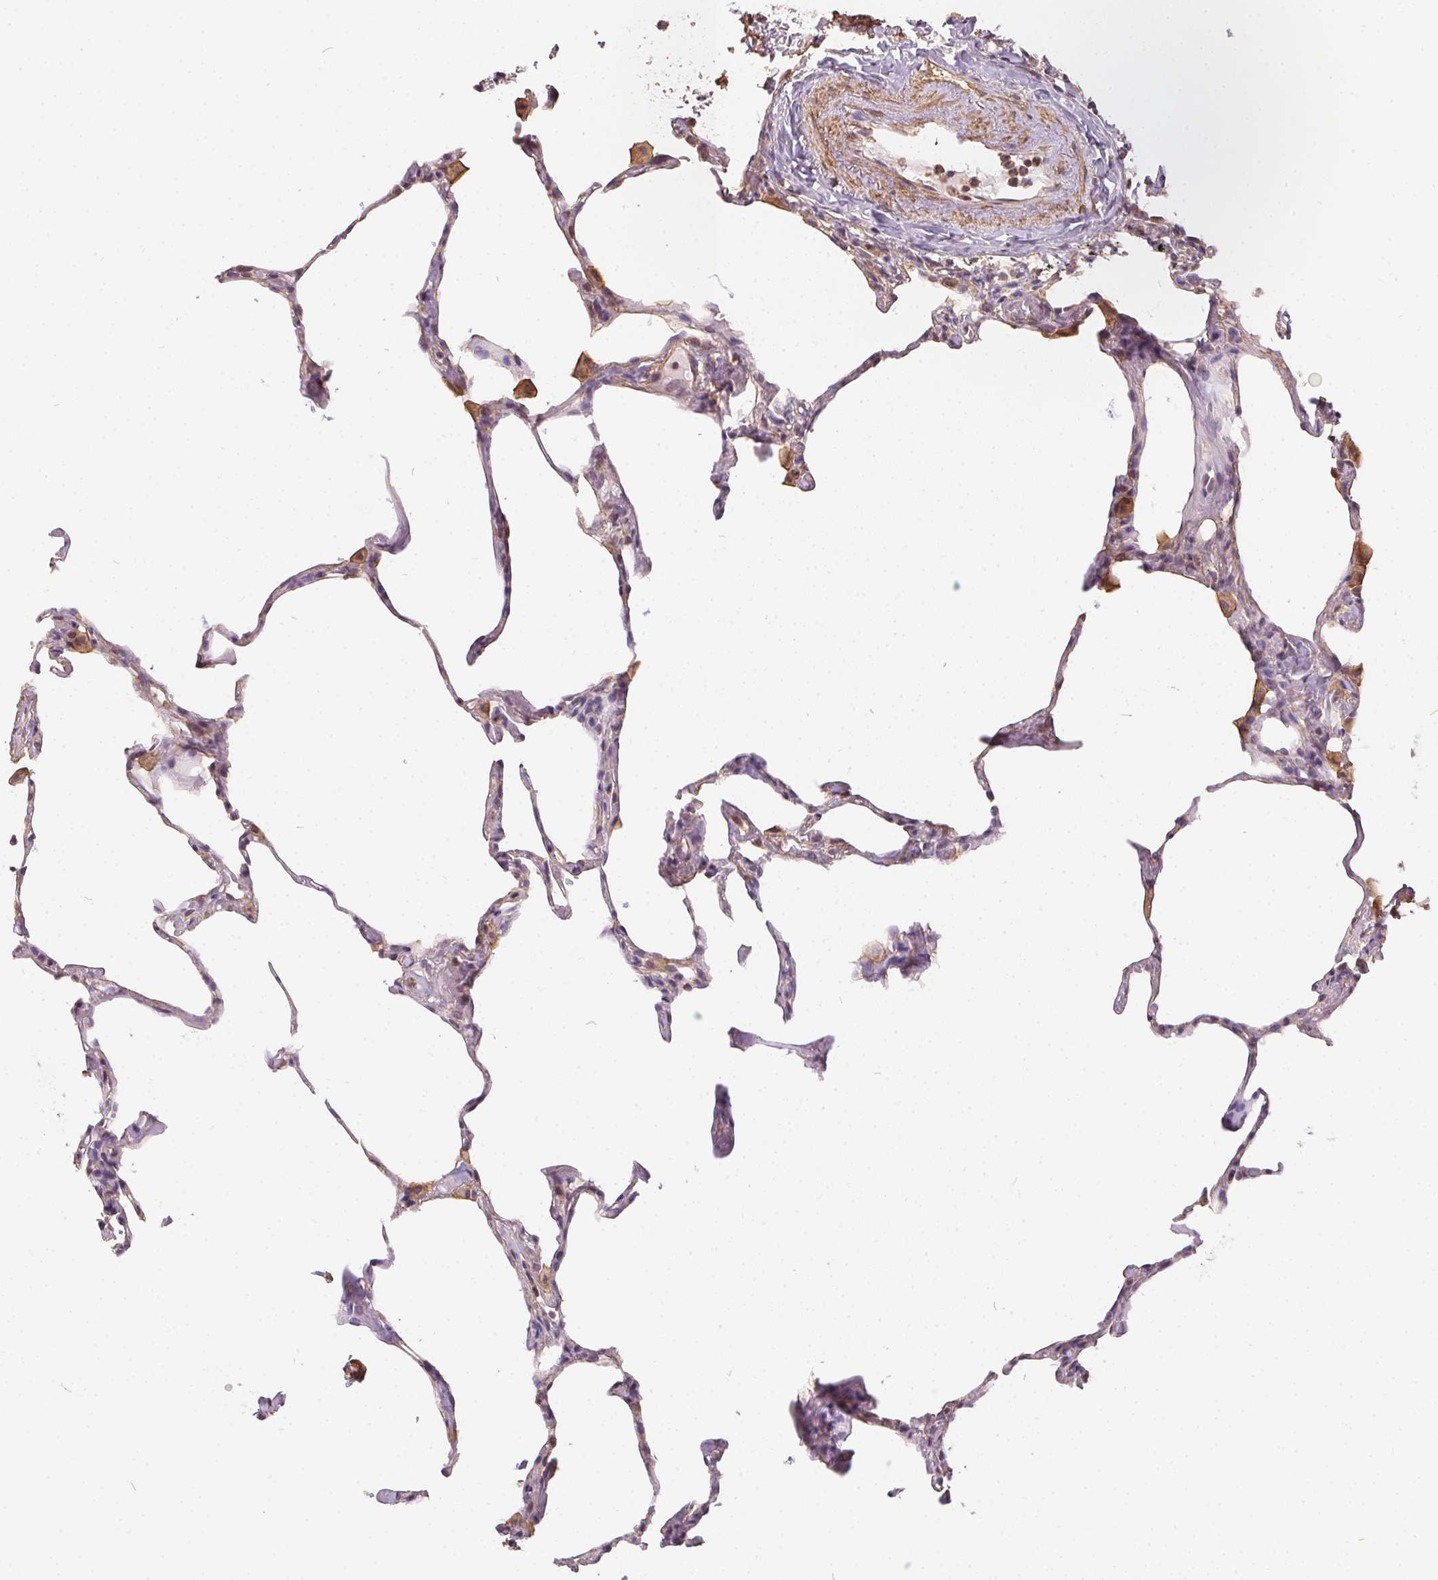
{"staining": {"intensity": "moderate", "quantity": "<25%", "location": "cytoplasmic/membranous"}, "tissue": "lung", "cell_type": "Alveolar cells", "image_type": "normal", "snomed": [{"axis": "morphology", "description": "Normal tissue, NOS"}, {"axis": "topography", "description": "Lung"}], "caption": "A brown stain labels moderate cytoplasmic/membranous positivity of a protein in alveolar cells of normal lung.", "gene": "REV3L", "patient": {"sex": "male", "age": 65}}